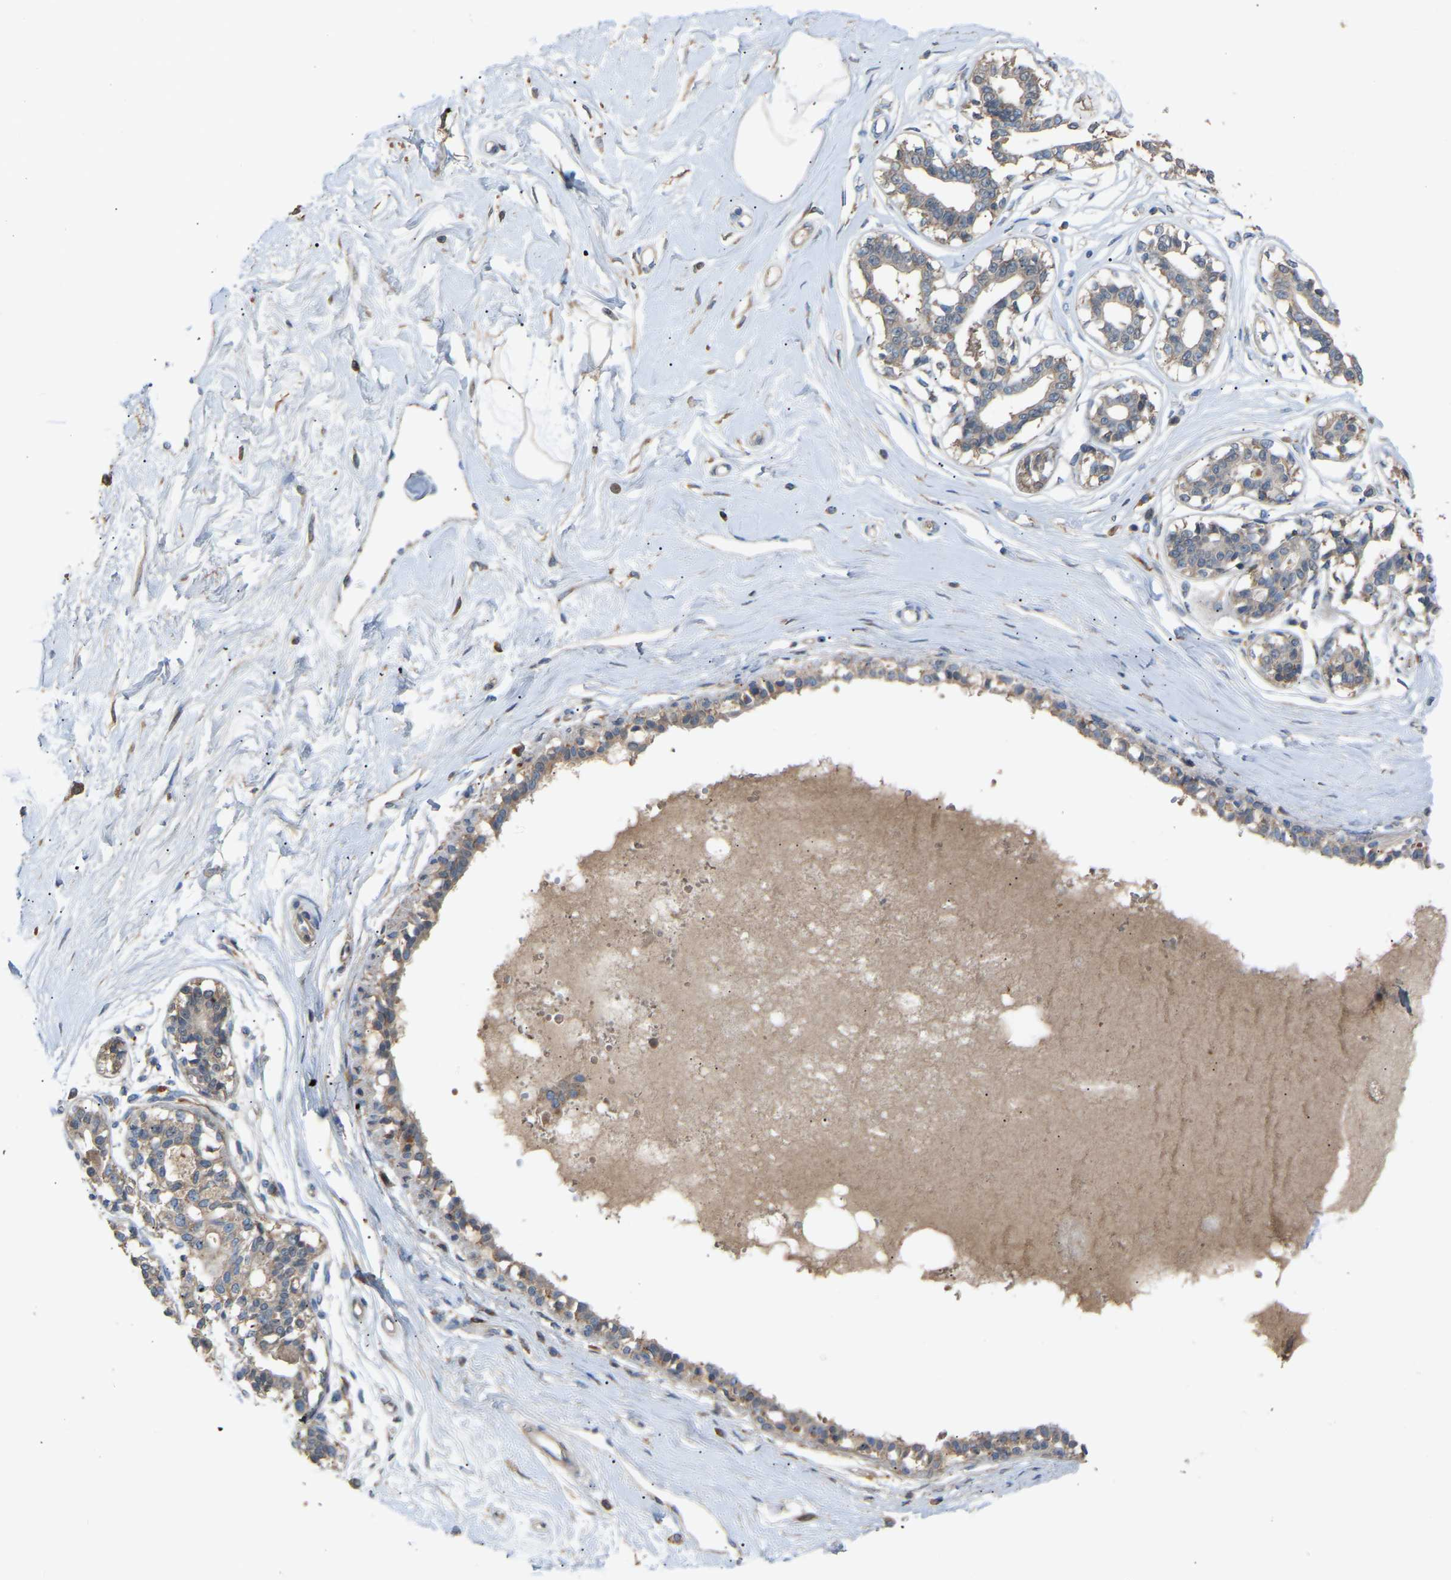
{"staining": {"intensity": "negative", "quantity": "none", "location": "none"}, "tissue": "breast", "cell_type": "Adipocytes", "image_type": "normal", "snomed": [{"axis": "morphology", "description": "Normal tissue, NOS"}, {"axis": "topography", "description": "Breast"}], "caption": "Immunohistochemistry of benign human breast demonstrates no staining in adipocytes.", "gene": "RGP1", "patient": {"sex": "female", "age": 45}}